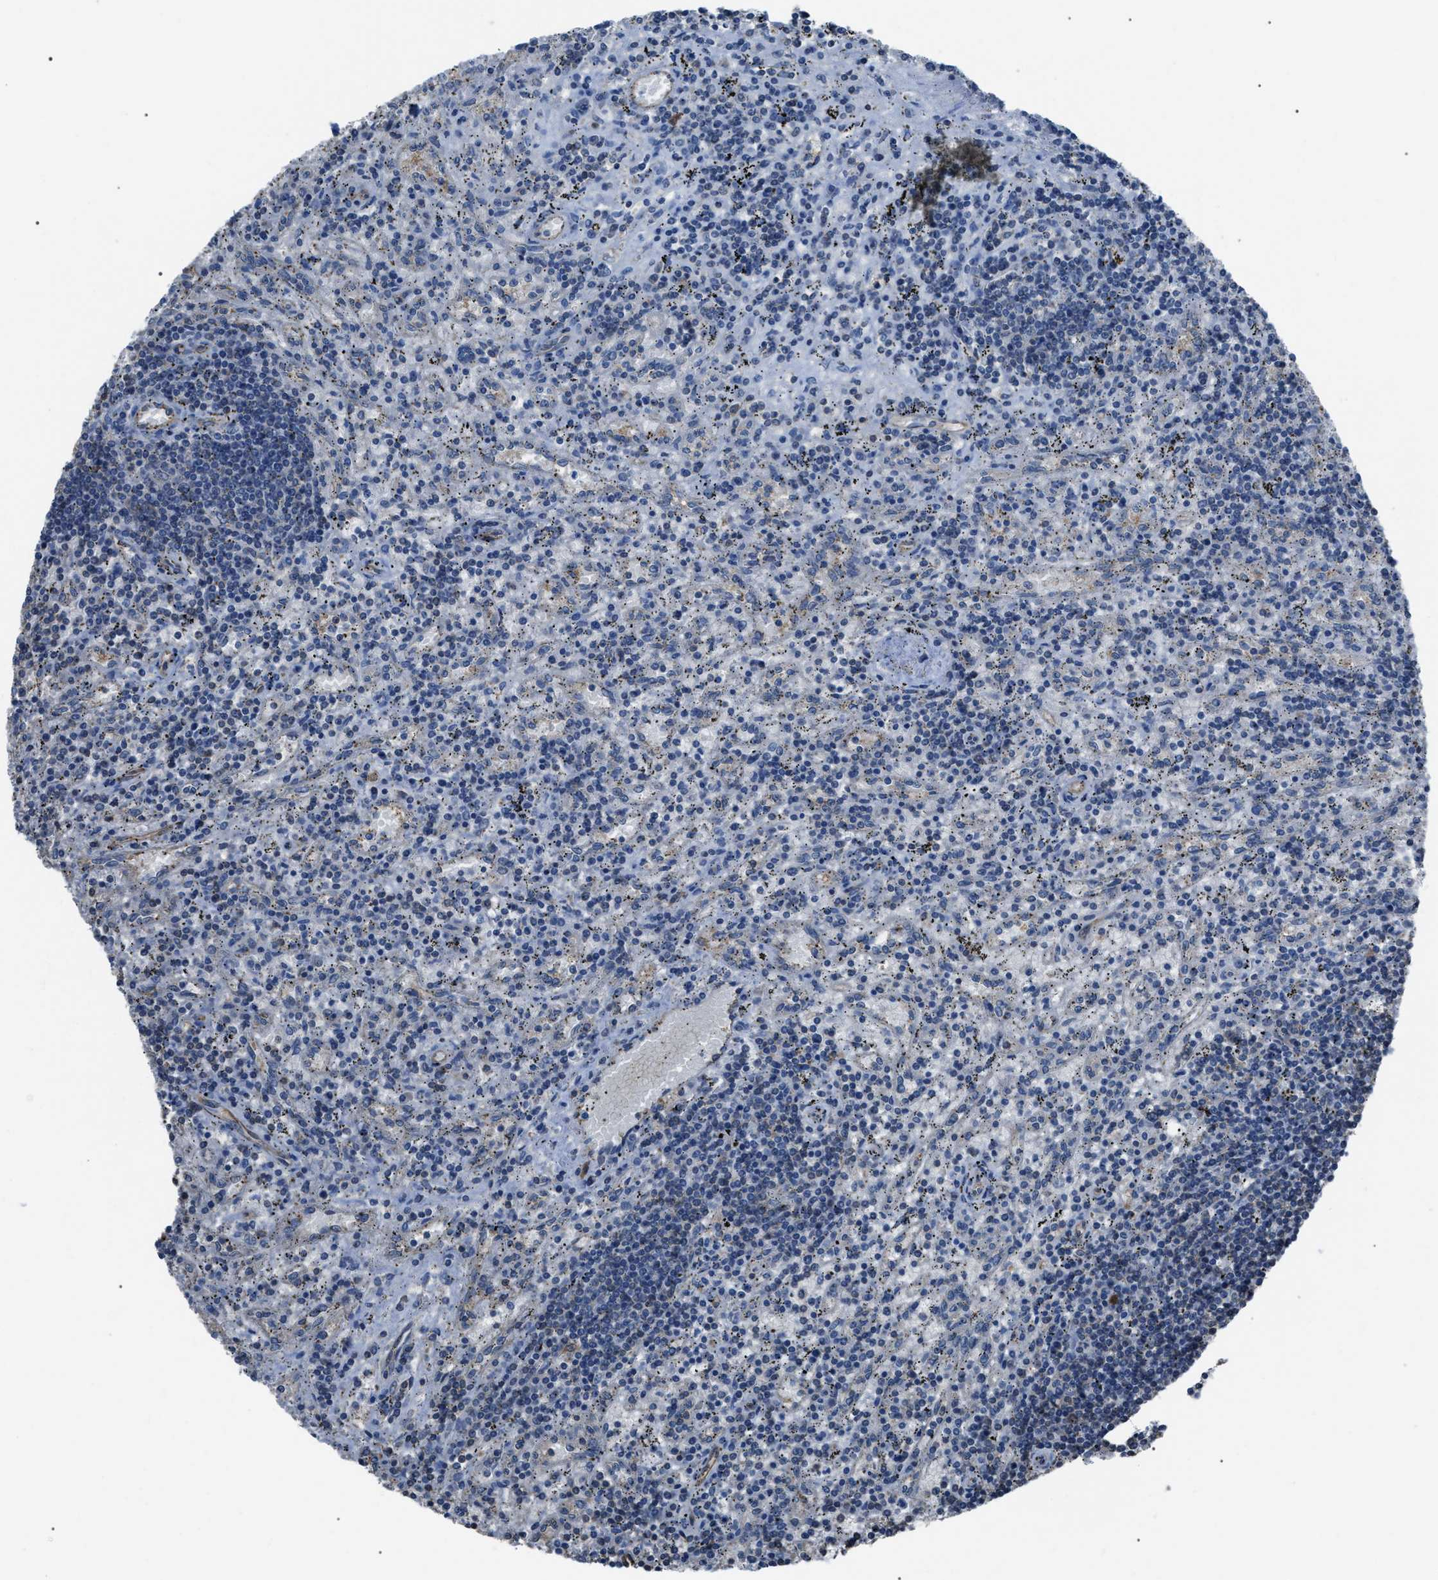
{"staining": {"intensity": "negative", "quantity": "none", "location": "none"}, "tissue": "lymphoma", "cell_type": "Tumor cells", "image_type": "cancer", "snomed": [{"axis": "morphology", "description": "Malignant lymphoma, non-Hodgkin's type, Low grade"}, {"axis": "topography", "description": "Spleen"}], "caption": "An immunohistochemistry histopathology image of lymphoma is shown. There is no staining in tumor cells of lymphoma.", "gene": "PDCD5", "patient": {"sex": "male", "age": 76}}